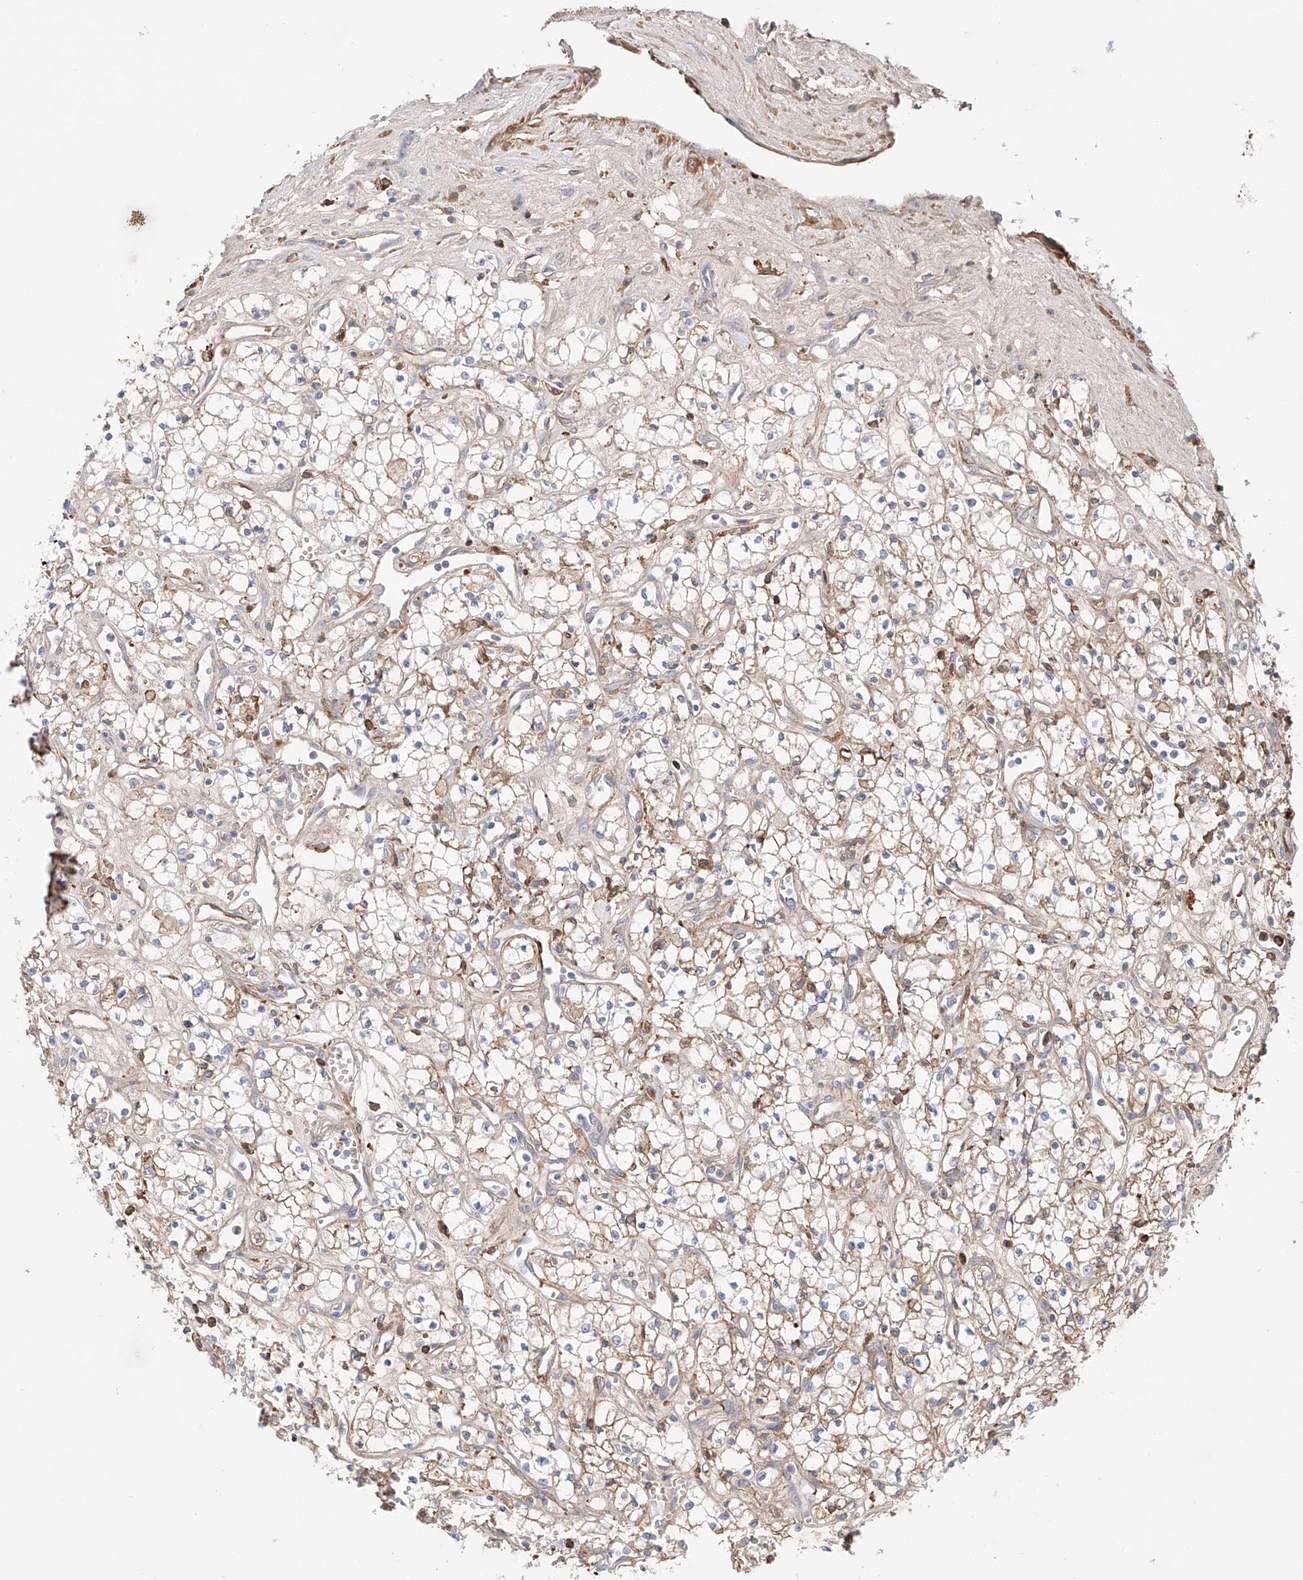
{"staining": {"intensity": "weak", "quantity": "25%-75%", "location": "cytoplasmic/membranous"}, "tissue": "renal cancer", "cell_type": "Tumor cells", "image_type": "cancer", "snomed": [{"axis": "morphology", "description": "Adenocarcinoma, NOS"}, {"axis": "topography", "description": "Kidney"}], "caption": "This photomicrograph shows immunohistochemistry (IHC) staining of renal adenocarcinoma, with low weak cytoplasmic/membranous staining in approximately 25%-75% of tumor cells.", "gene": "PGGT1B", "patient": {"sex": "male", "age": 59}}